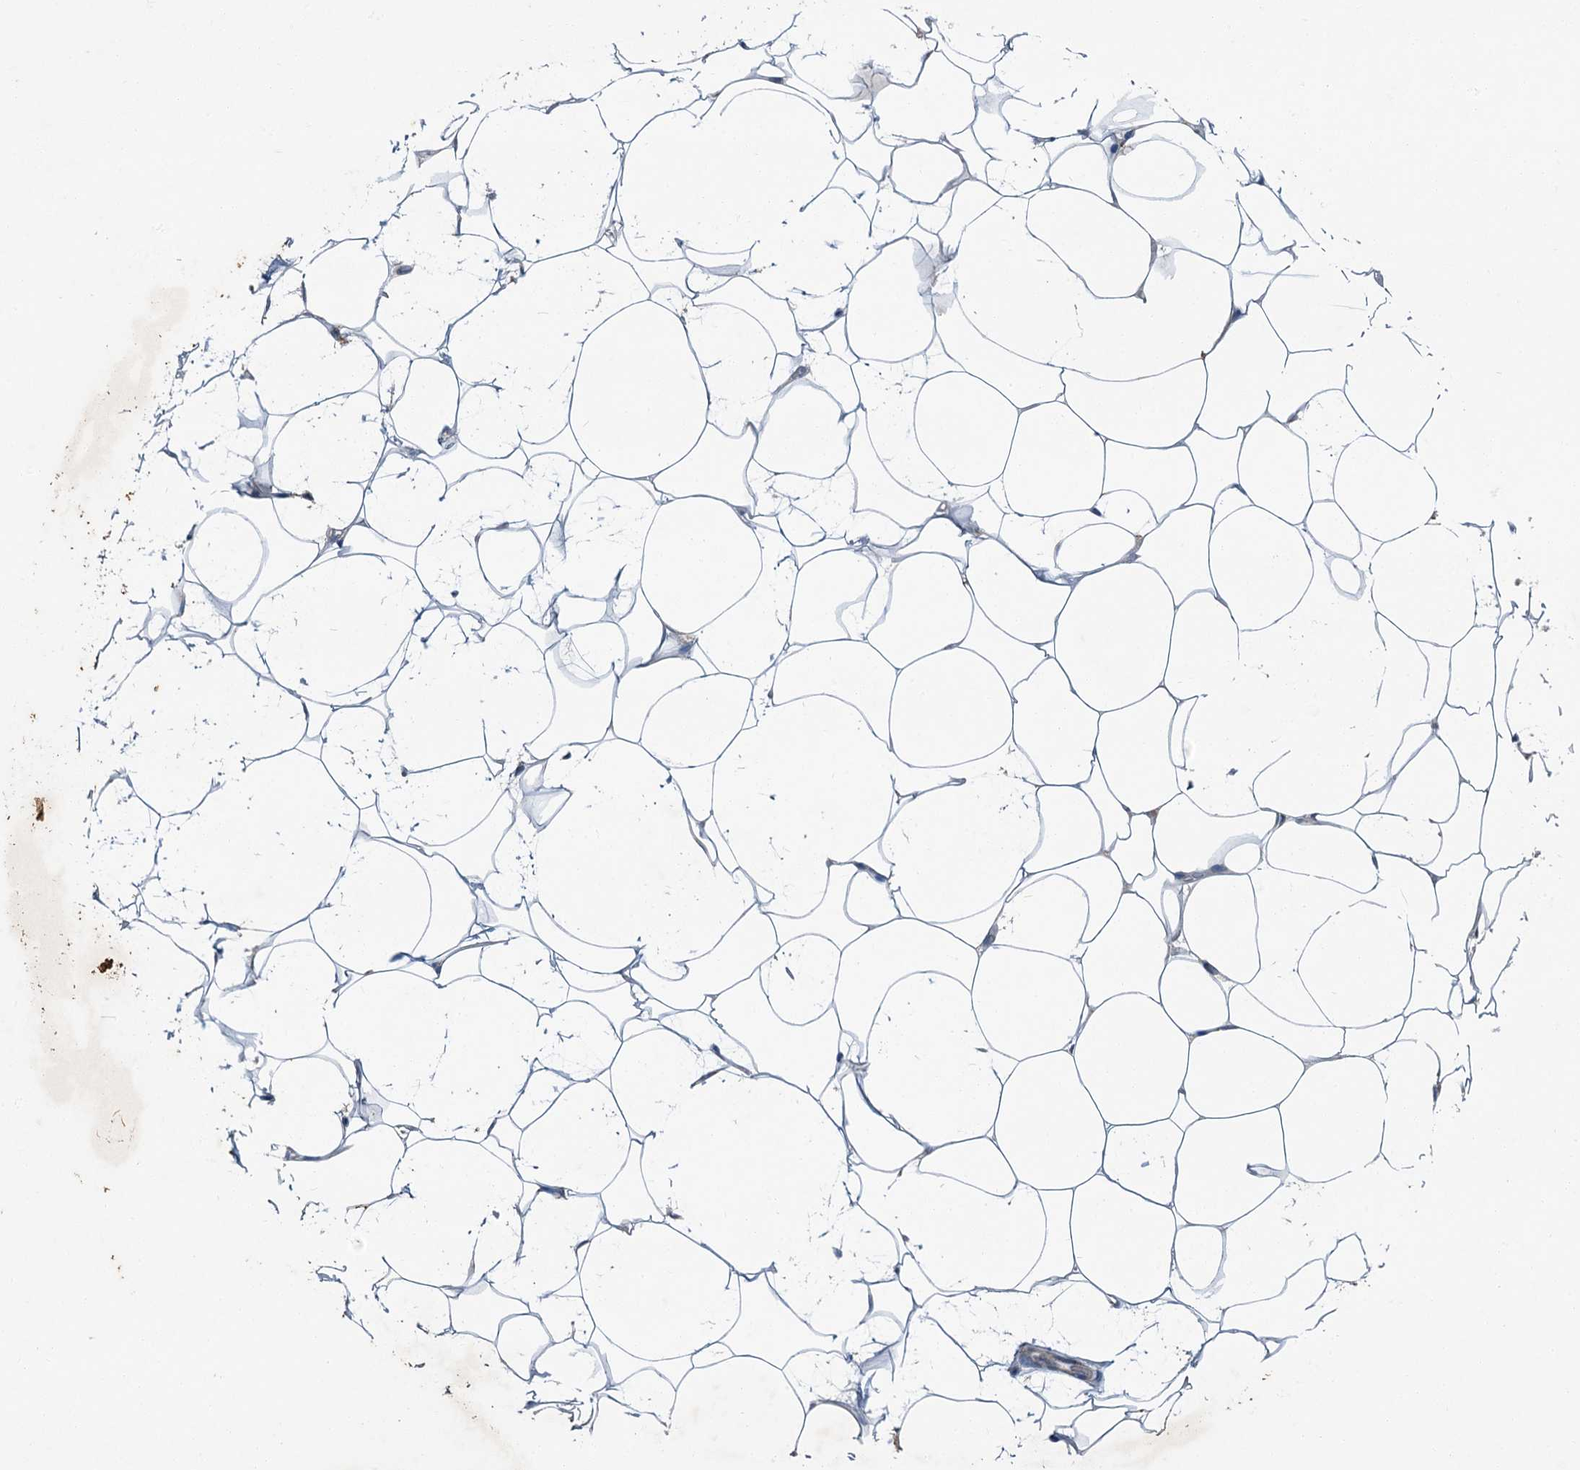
{"staining": {"intensity": "weak", "quantity": "<25%", "location": "cytoplasmic/membranous"}, "tissue": "adipose tissue", "cell_type": "Adipocytes", "image_type": "normal", "snomed": [{"axis": "morphology", "description": "Normal tissue, NOS"}, {"axis": "topography", "description": "Breast"}], "caption": "IHC histopathology image of benign adipose tissue stained for a protein (brown), which reveals no positivity in adipocytes. (DAB (3,3'-diaminobenzidine) immunohistochemistry (IHC), high magnification).", "gene": "AXL", "patient": {"sex": "female", "age": 26}}